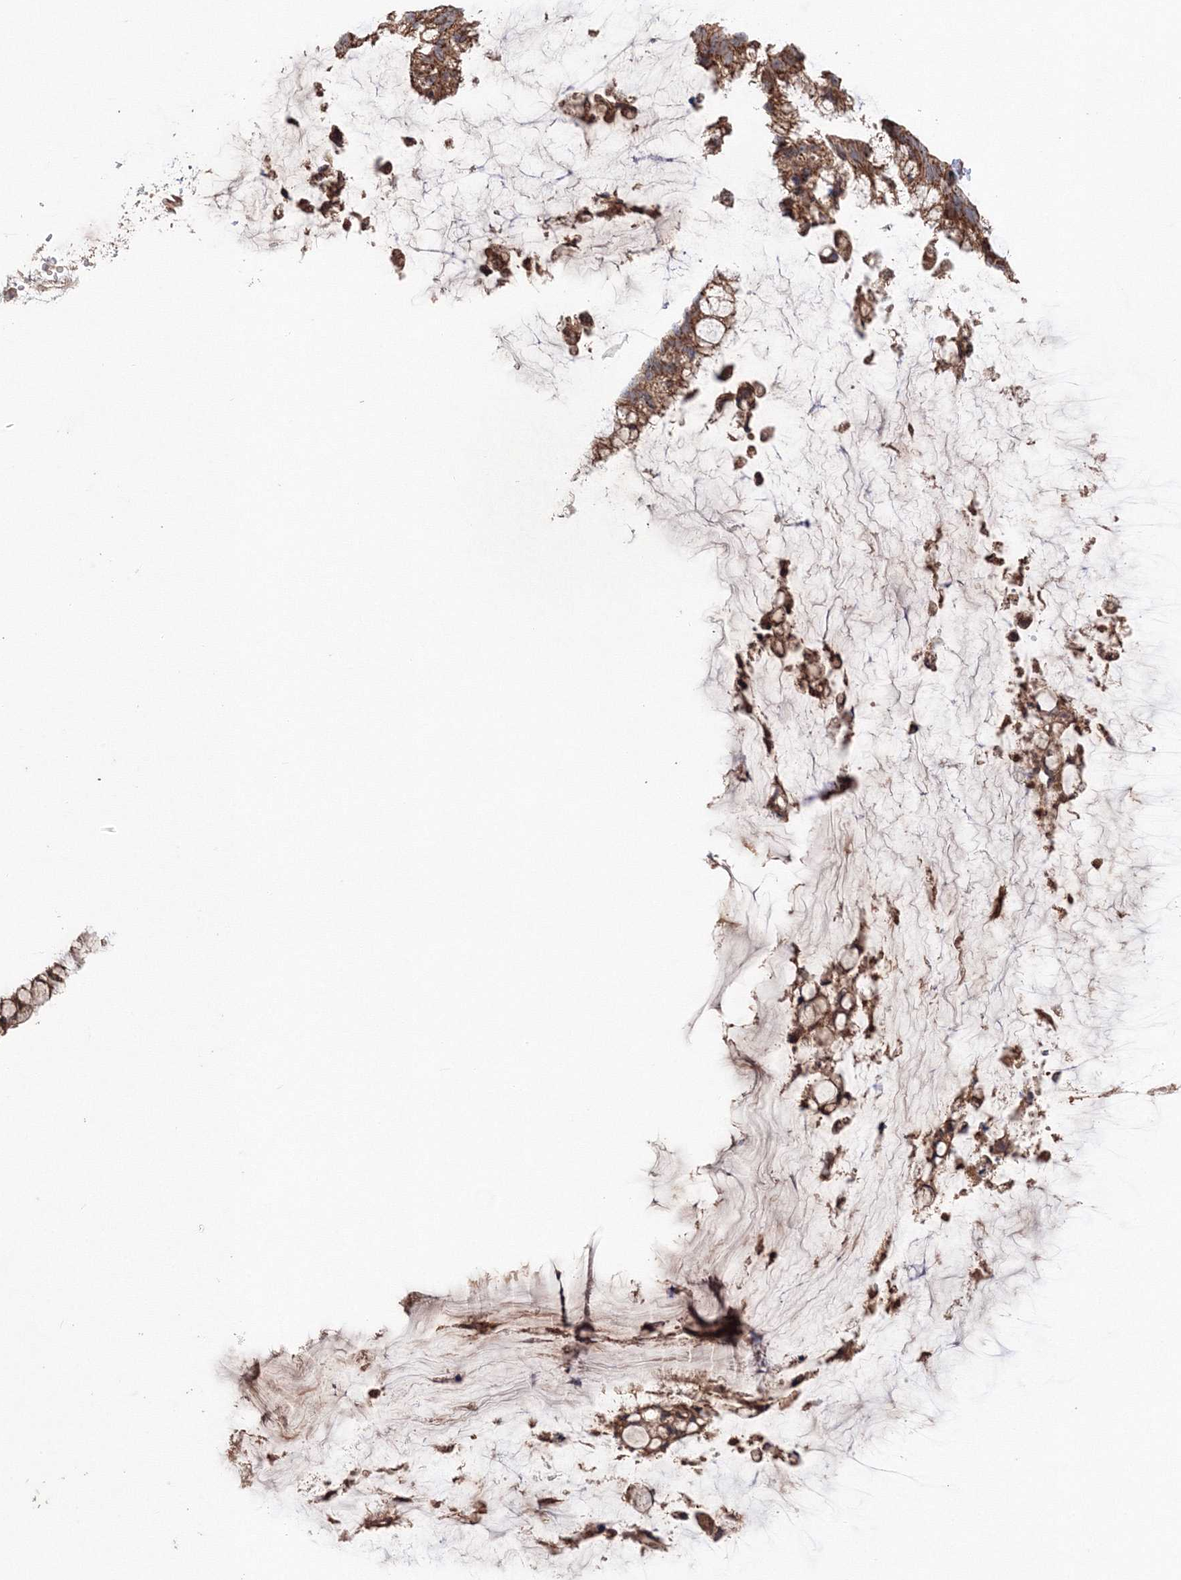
{"staining": {"intensity": "strong", "quantity": ">75%", "location": "cytoplasmic/membranous"}, "tissue": "ovarian cancer", "cell_type": "Tumor cells", "image_type": "cancer", "snomed": [{"axis": "morphology", "description": "Cystadenocarcinoma, mucinous, NOS"}, {"axis": "topography", "description": "Ovary"}], "caption": "The photomicrograph exhibits a brown stain indicating the presence of a protein in the cytoplasmic/membranous of tumor cells in ovarian cancer (mucinous cystadenocarcinoma).", "gene": "NOA1", "patient": {"sex": "female", "age": 39}}